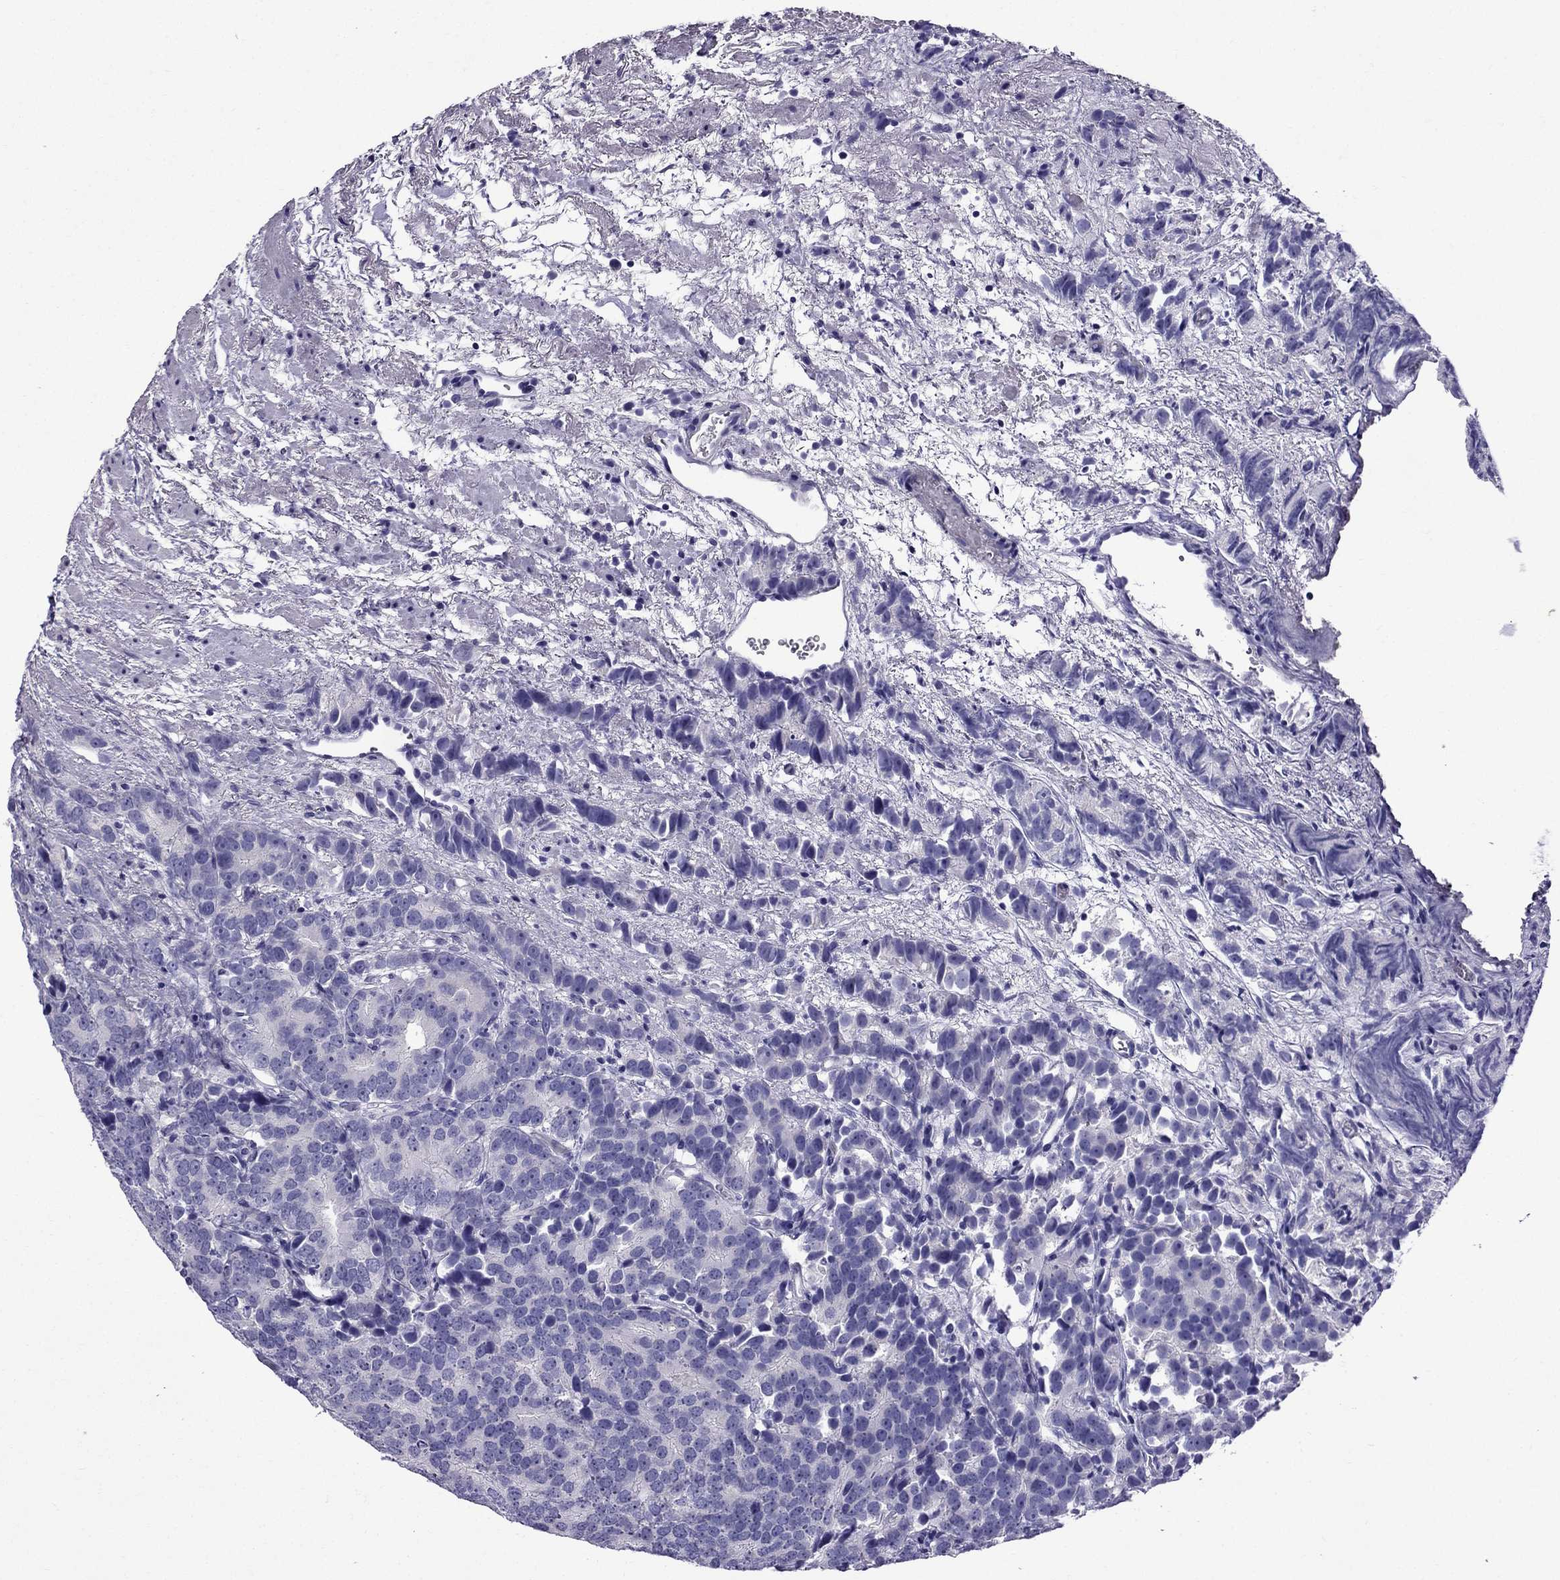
{"staining": {"intensity": "negative", "quantity": "none", "location": "none"}, "tissue": "prostate cancer", "cell_type": "Tumor cells", "image_type": "cancer", "snomed": [{"axis": "morphology", "description": "Adenocarcinoma, High grade"}, {"axis": "topography", "description": "Prostate"}], "caption": "Prostate cancer (adenocarcinoma (high-grade)) stained for a protein using IHC shows no positivity tumor cells.", "gene": "ERC2", "patient": {"sex": "male", "age": 90}}